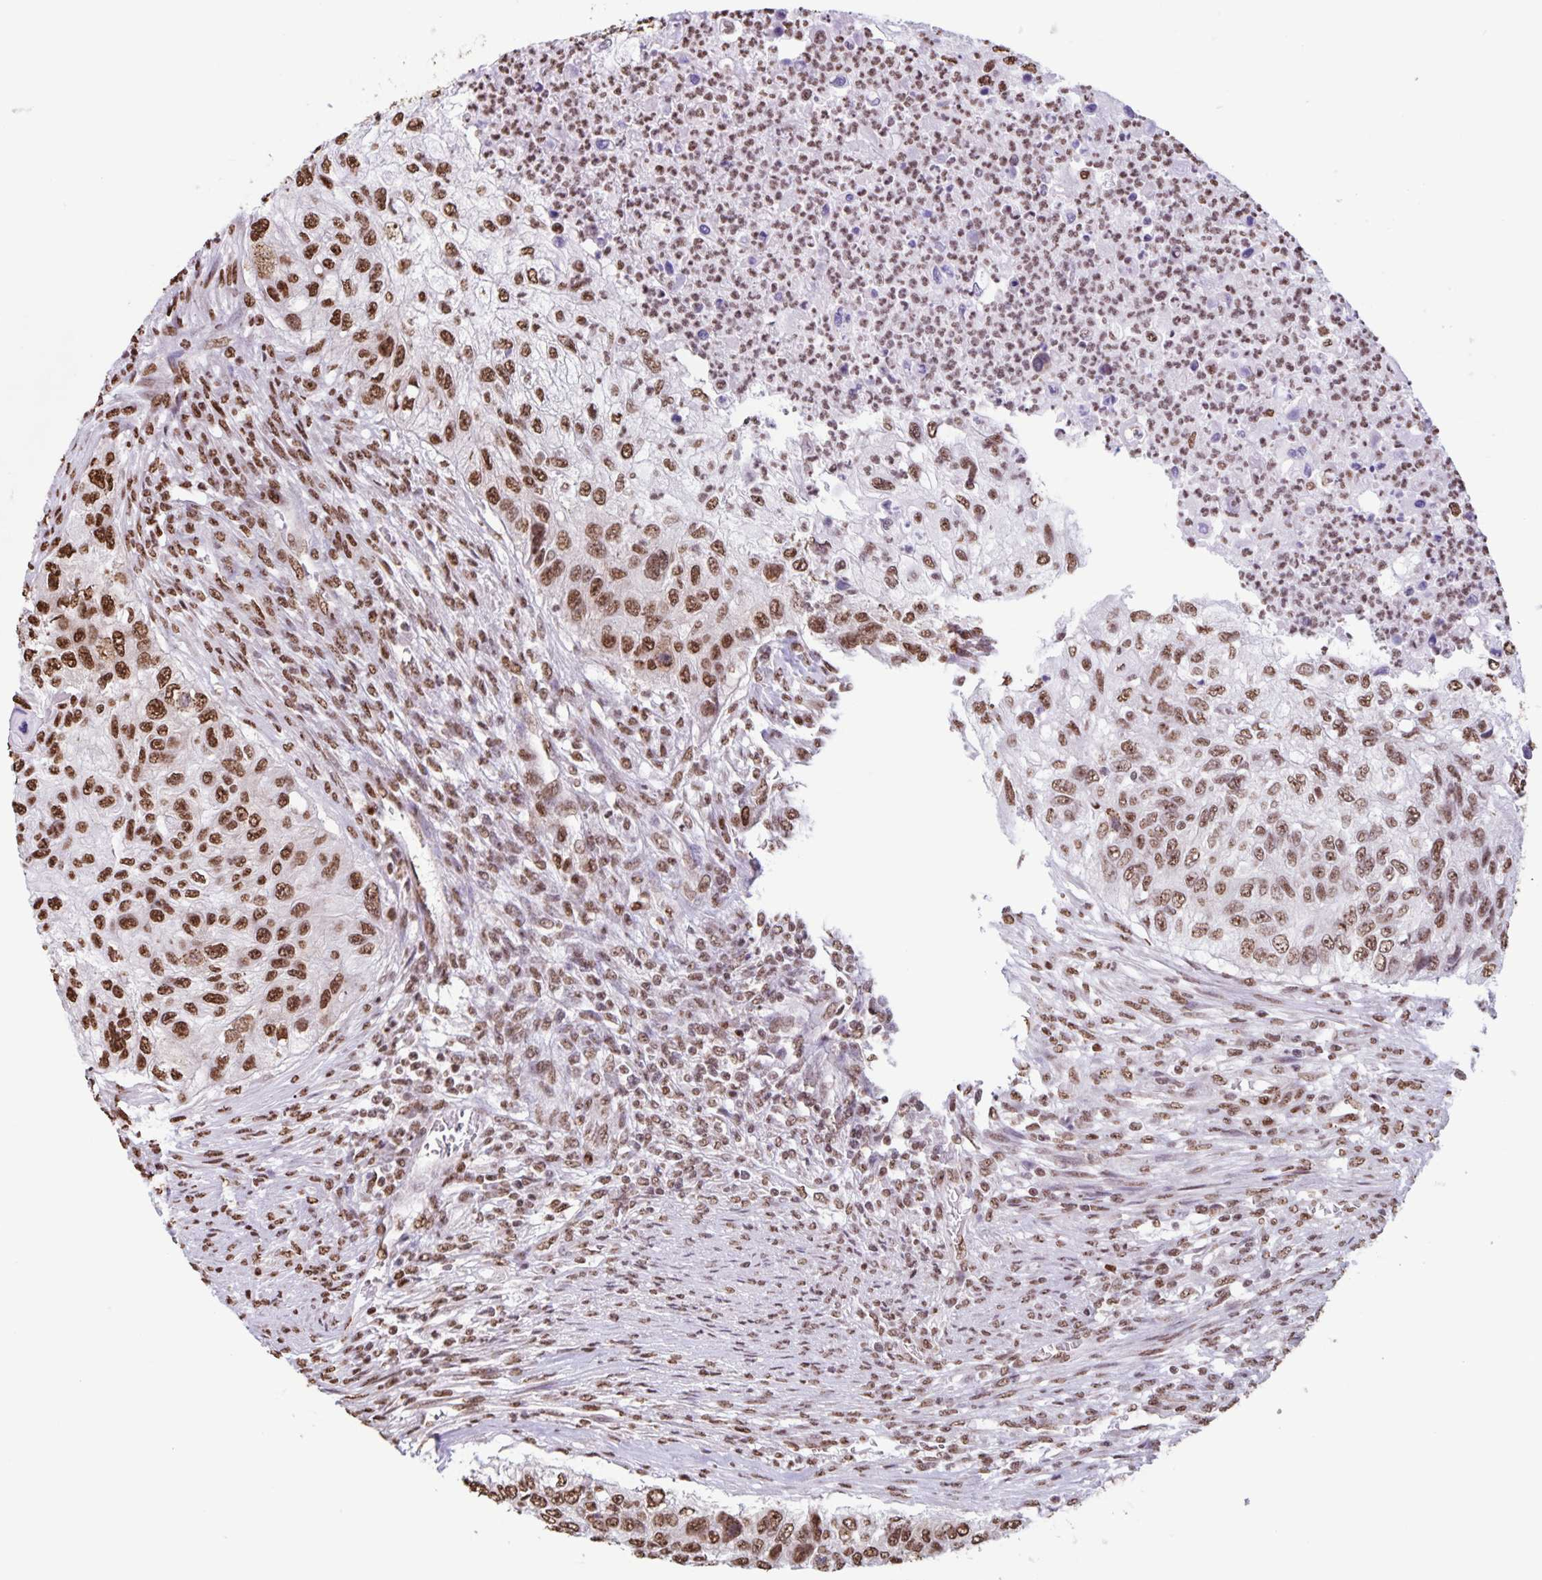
{"staining": {"intensity": "moderate", "quantity": ">75%", "location": "nuclear"}, "tissue": "urothelial cancer", "cell_type": "Tumor cells", "image_type": "cancer", "snomed": [{"axis": "morphology", "description": "Urothelial carcinoma, High grade"}, {"axis": "topography", "description": "Urinary bladder"}], "caption": "There is medium levels of moderate nuclear expression in tumor cells of urothelial cancer, as demonstrated by immunohistochemical staining (brown color).", "gene": "DUT", "patient": {"sex": "female", "age": 60}}